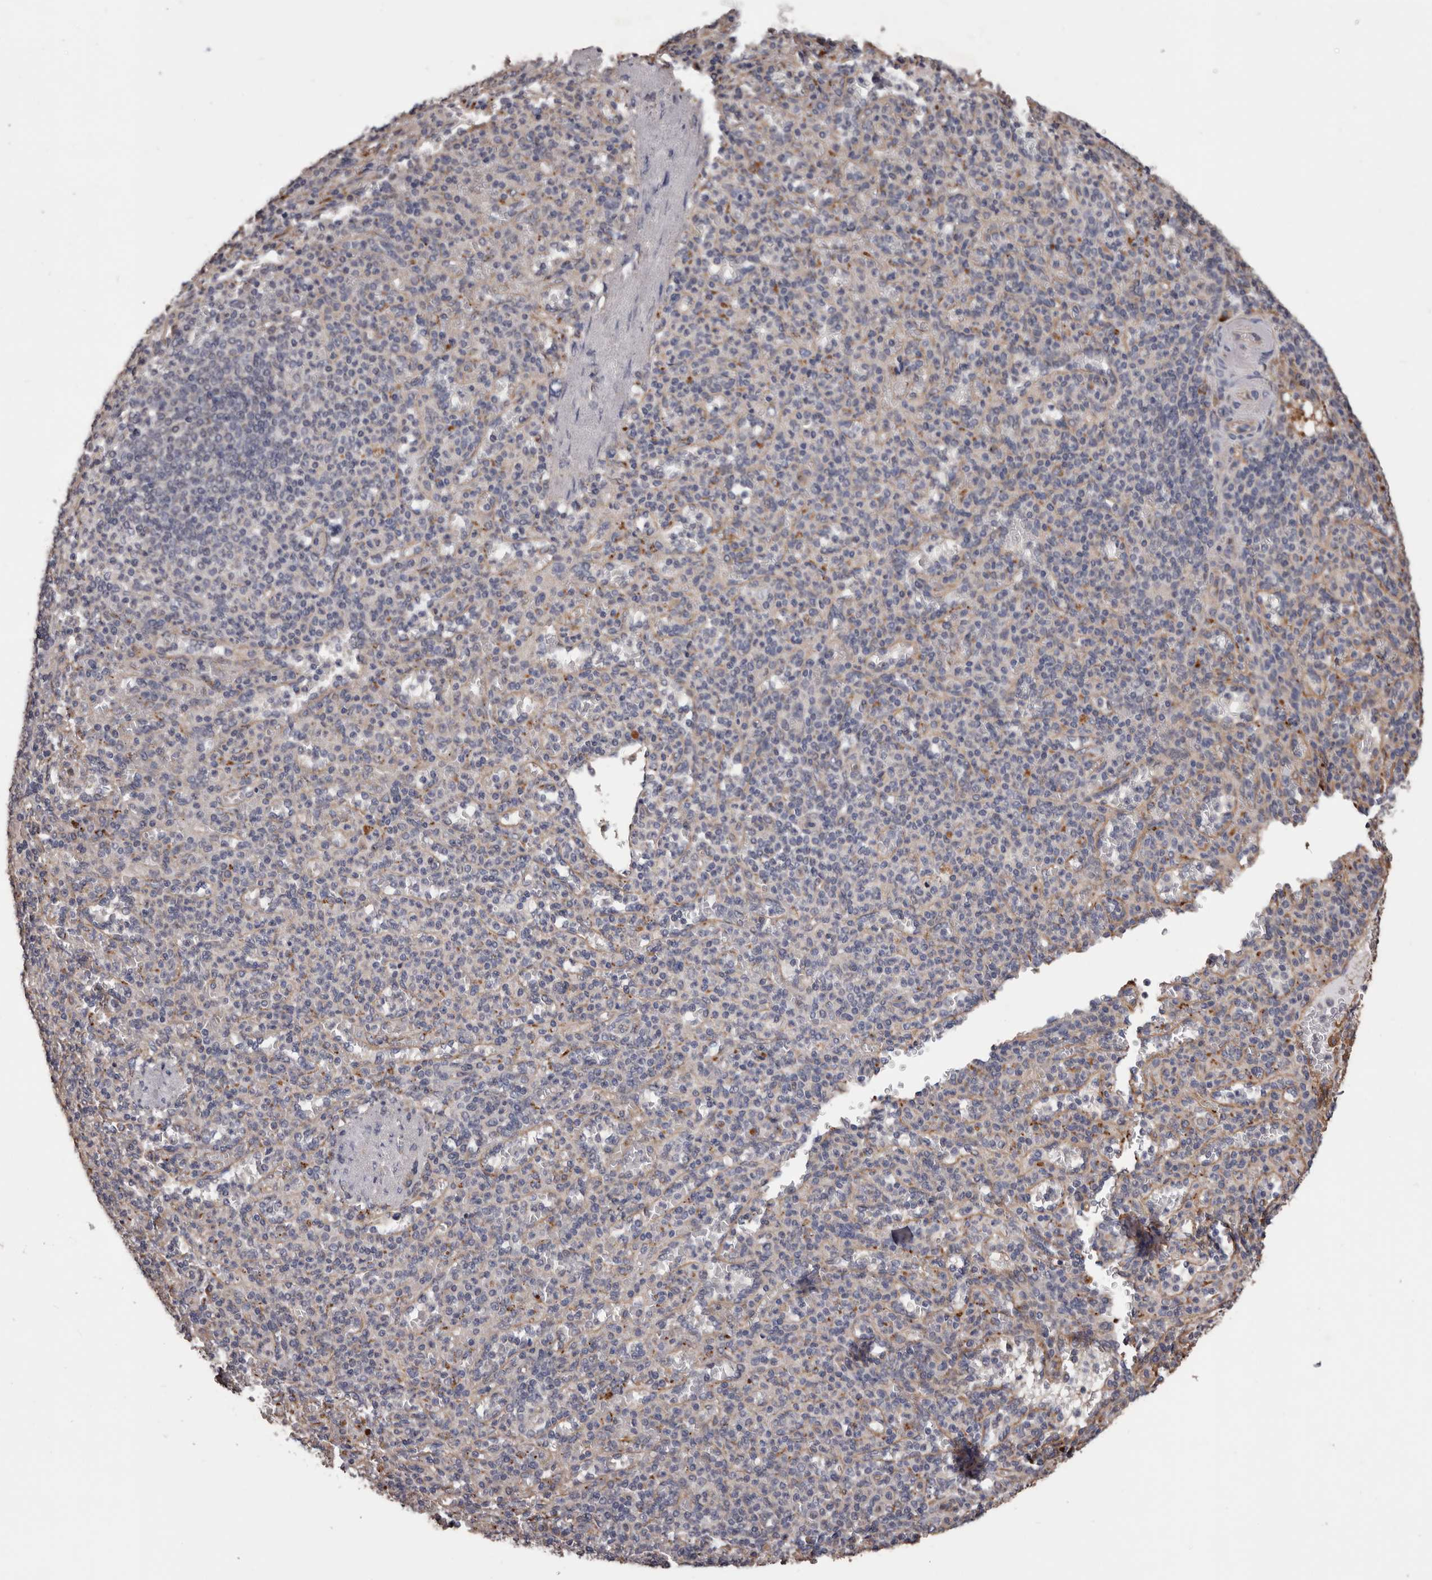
{"staining": {"intensity": "negative", "quantity": "none", "location": "none"}, "tissue": "spleen", "cell_type": "Cells in red pulp", "image_type": "normal", "snomed": [{"axis": "morphology", "description": "Normal tissue, NOS"}, {"axis": "topography", "description": "Spleen"}], "caption": "Immunohistochemistry of benign human spleen reveals no expression in cells in red pulp. The staining was performed using DAB to visualize the protein expression in brown, while the nuclei were stained in blue with hematoxylin (Magnification: 20x).", "gene": "CEP104", "patient": {"sex": "female", "age": 74}}